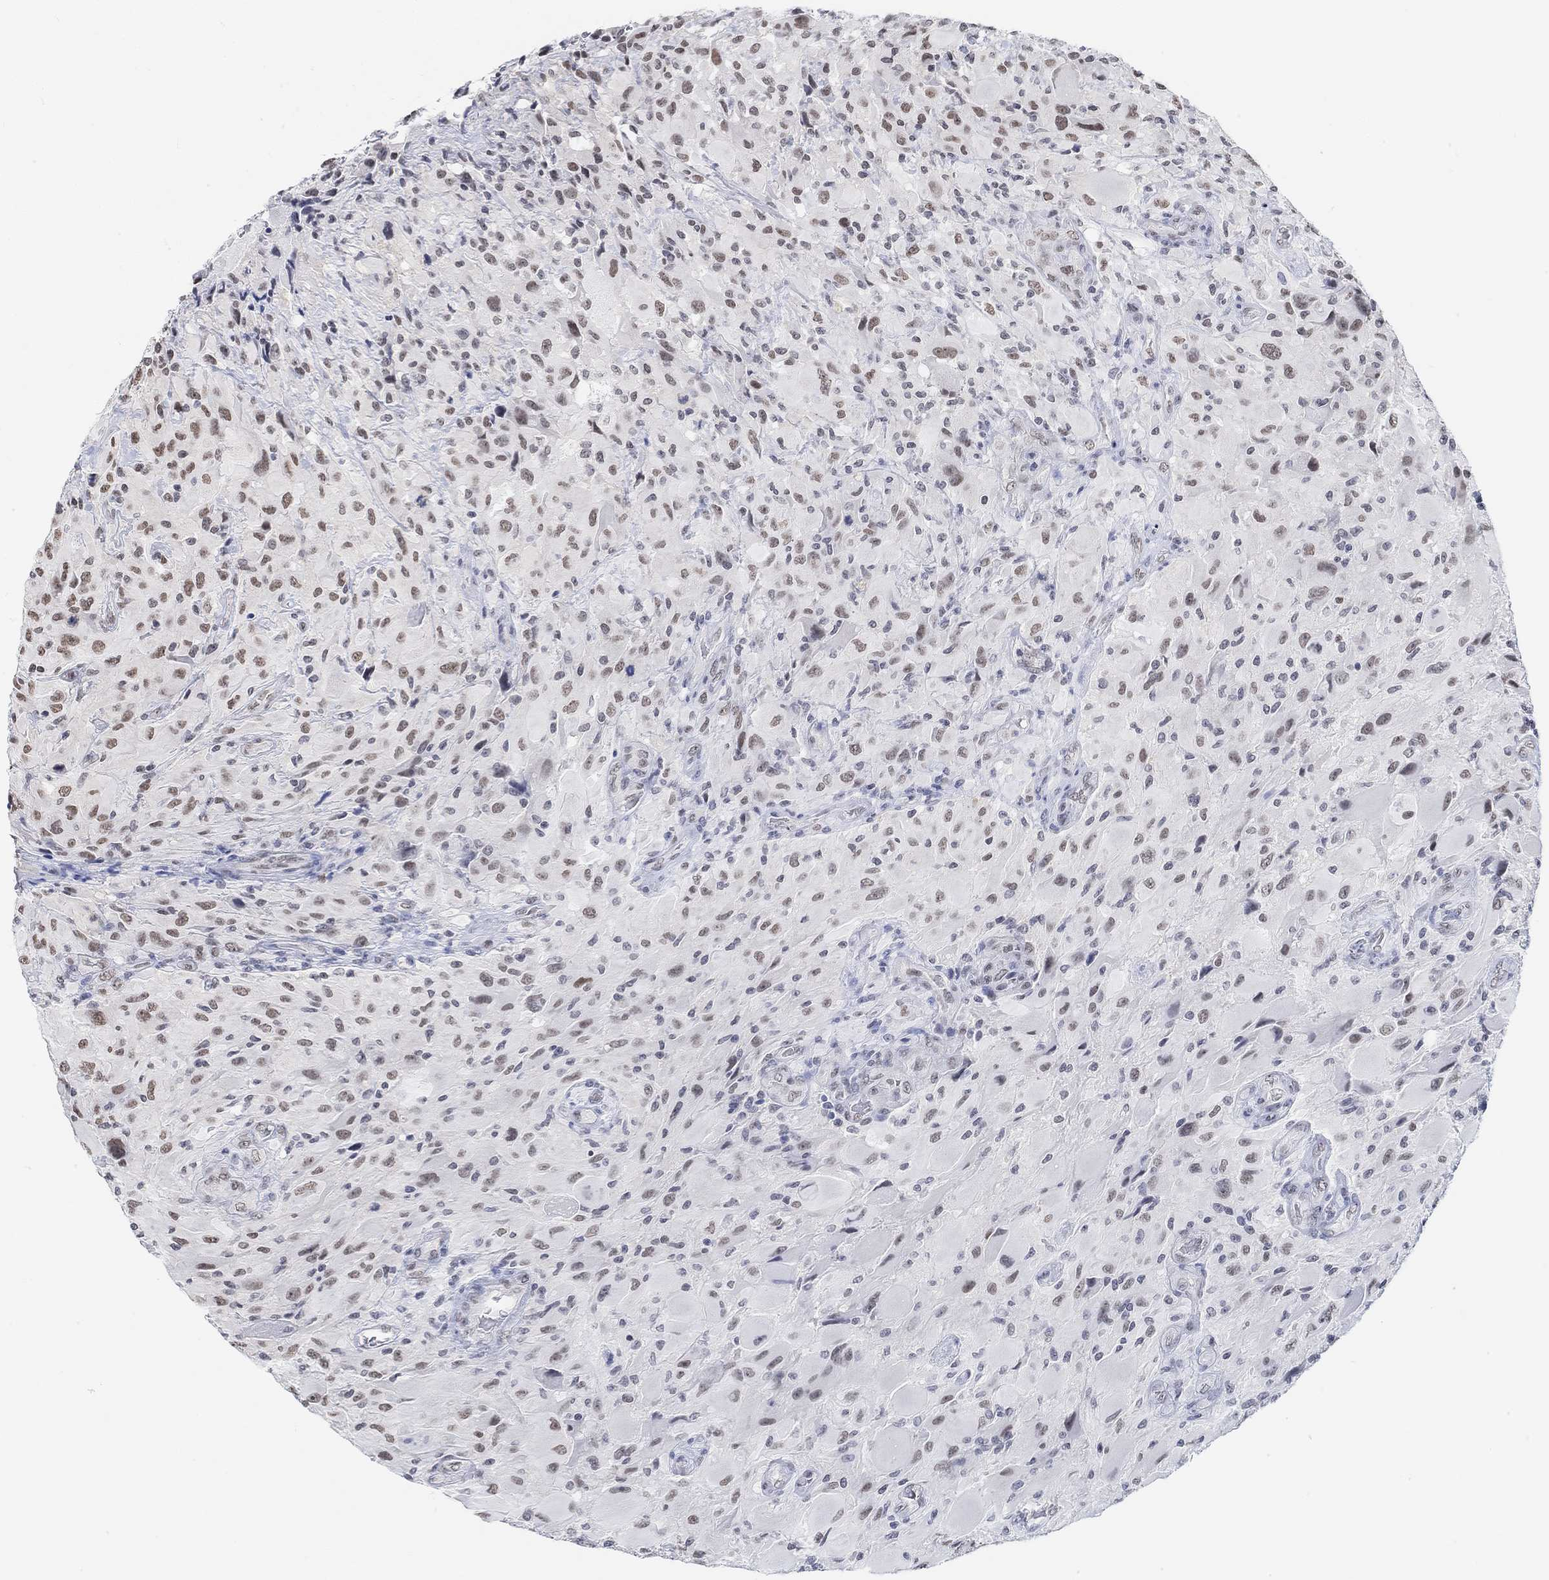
{"staining": {"intensity": "weak", "quantity": "25%-75%", "location": "nuclear"}, "tissue": "glioma", "cell_type": "Tumor cells", "image_type": "cancer", "snomed": [{"axis": "morphology", "description": "Glioma, malignant, High grade"}, {"axis": "topography", "description": "Cerebral cortex"}], "caption": "There is low levels of weak nuclear staining in tumor cells of malignant glioma (high-grade), as demonstrated by immunohistochemical staining (brown color).", "gene": "PURG", "patient": {"sex": "male", "age": 35}}